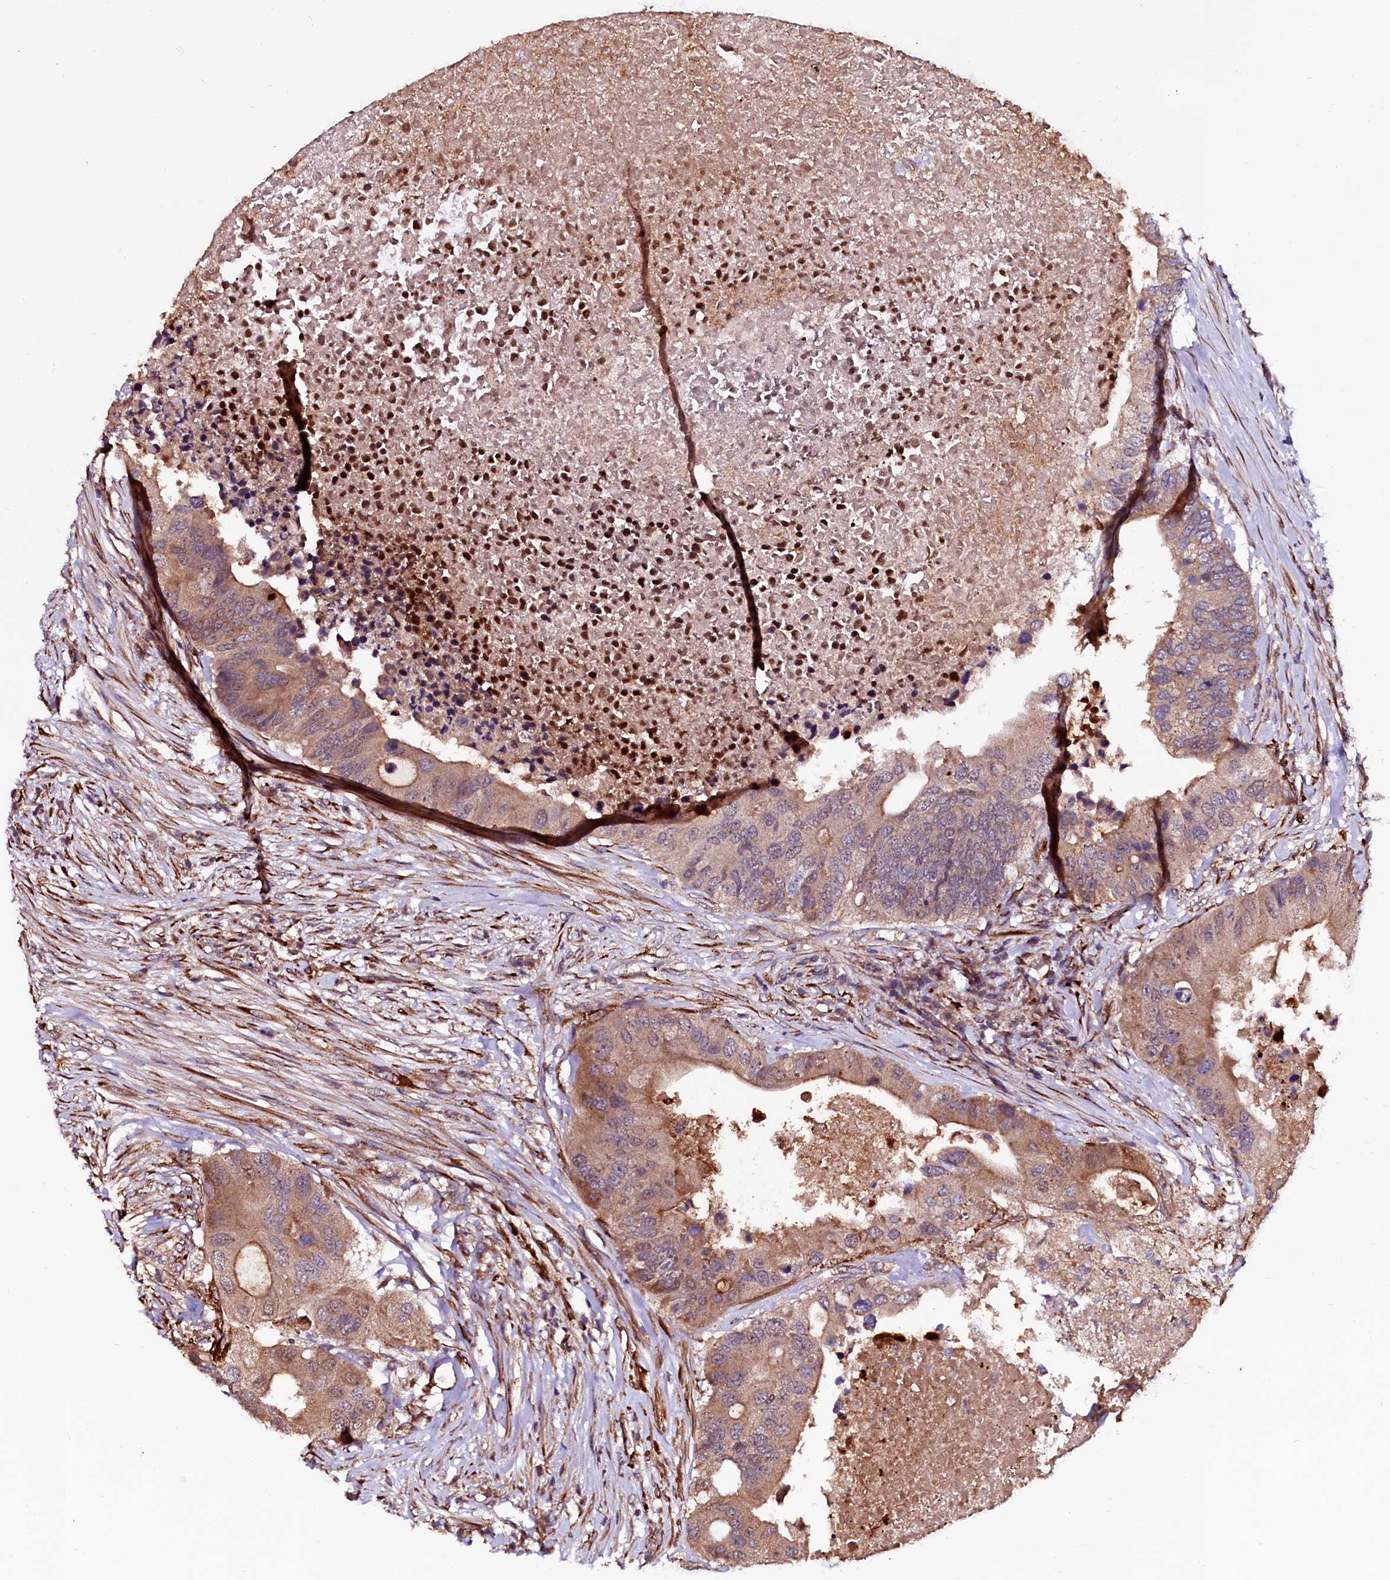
{"staining": {"intensity": "moderate", "quantity": ">75%", "location": "cytoplasmic/membranous"}, "tissue": "colorectal cancer", "cell_type": "Tumor cells", "image_type": "cancer", "snomed": [{"axis": "morphology", "description": "Adenocarcinoma, NOS"}, {"axis": "topography", "description": "Colon"}], "caption": "Immunohistochemical staining of colorectal adenocarcinoma displays medium levels of moderate cytoplasmic/membranous protein expression in approximately >75% of tumor cells. Using DAB (brown) and hematoxylin (blue) stains, captured at high magnification using brightfield microscopy.", "gene": "N4BP1", "patient": {"sex": "male", "age": 71}}